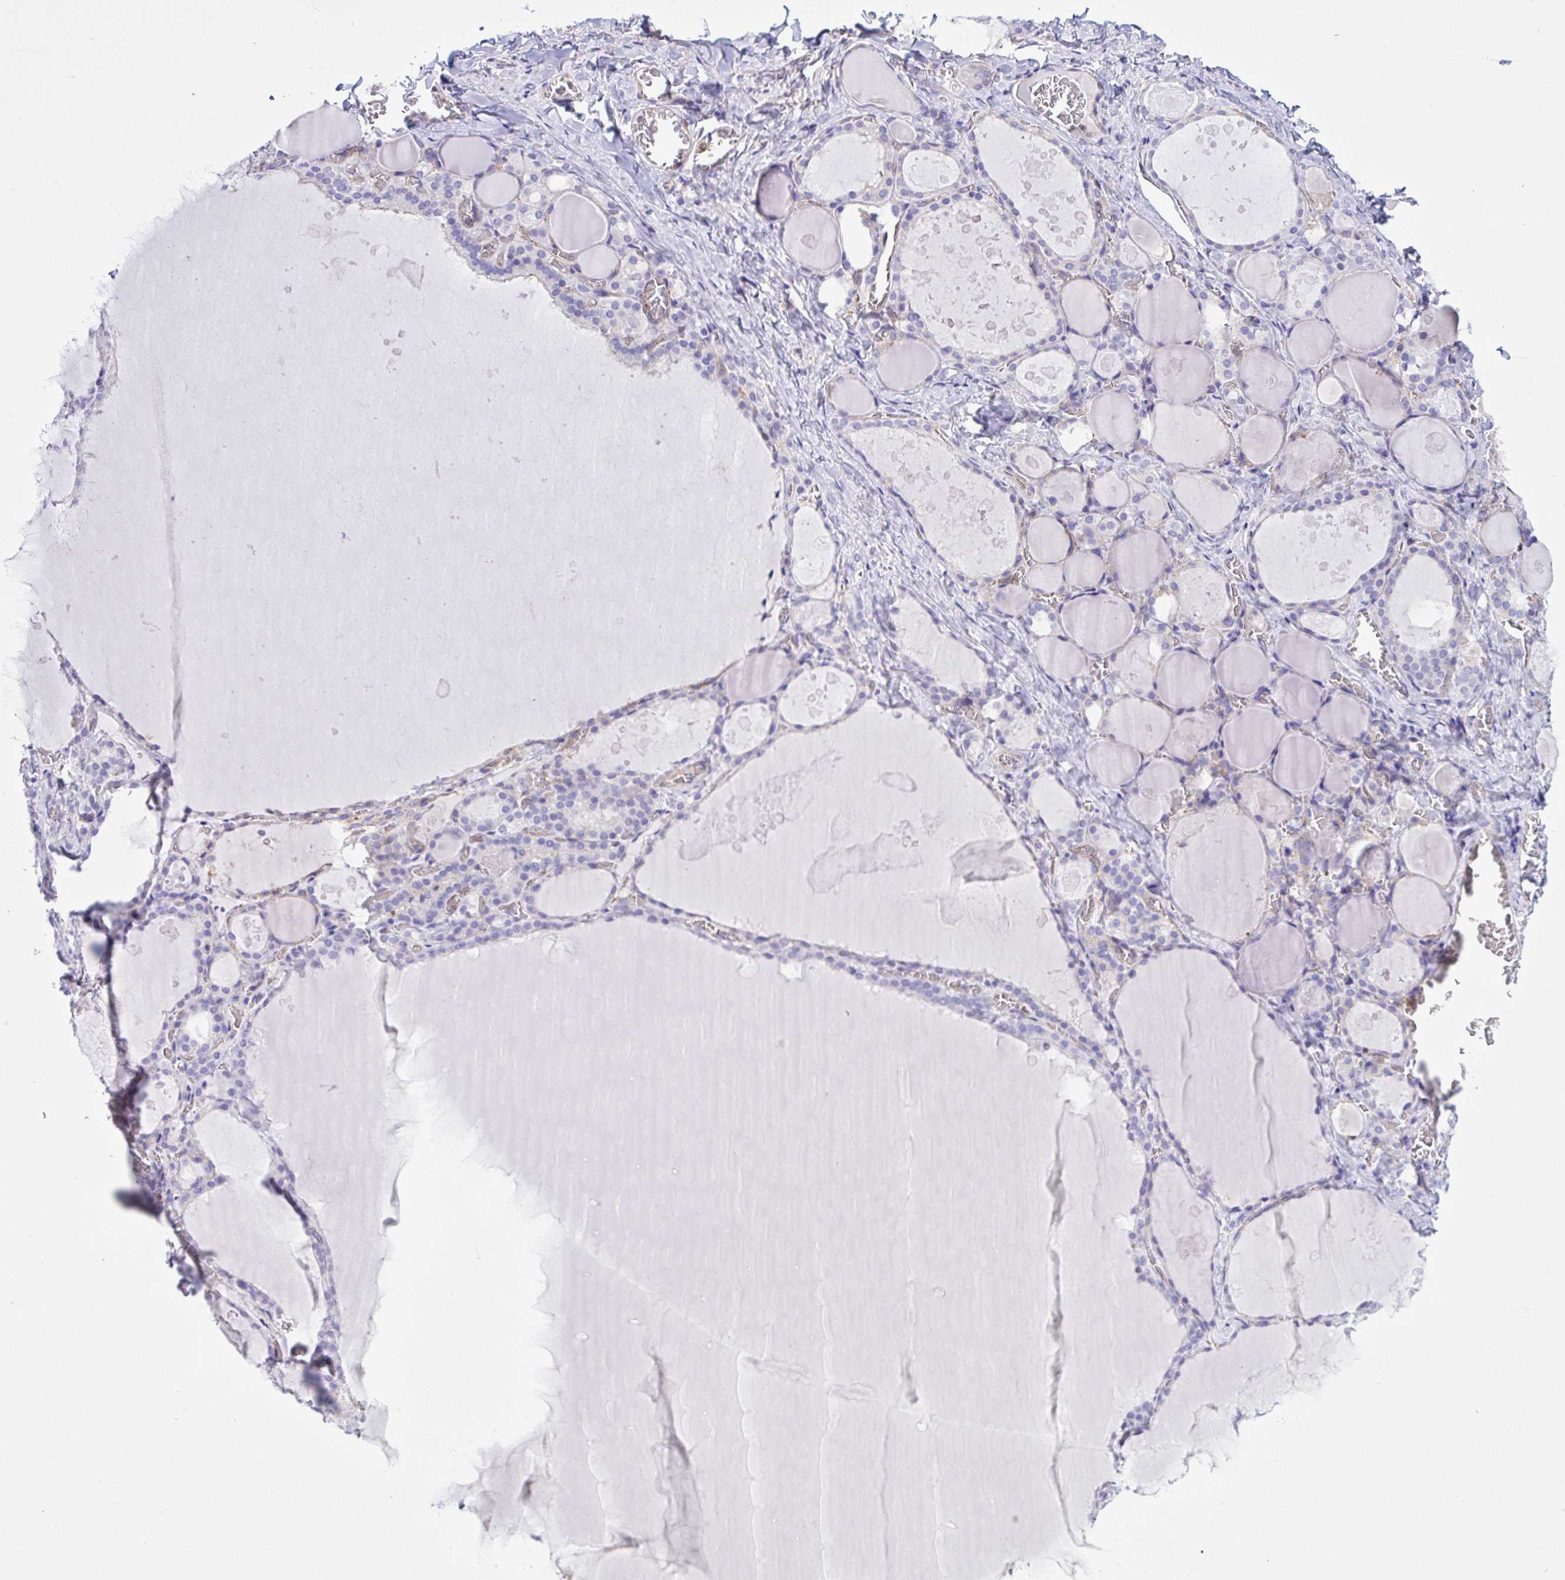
{"staining": {"intensity": "moderate", "quantity": "<25%", "location": "cytoplasmic/membranous"}, "tissue": "thyroid gland", "cell_type": "Glandular cells", "image_type": "normal", "snomed": [{"axis": "morphology", "description": "Normal tissue, NOS"}, {"axis": "topography", "description": "Thyroid gland"}], "caption": "Immunohistochemical staining of normal human thyroid gland demonstrates <25% levels of moderate cytoplasmic/membranous protein positivity in about <25% of glandular cells. (Stains: DAB in brown, nuclei in blue, Microscopy: brightfield microscopy at high magnification).", "gene": "OR51M1", "patient": {"sex": "male", "age": 56}}